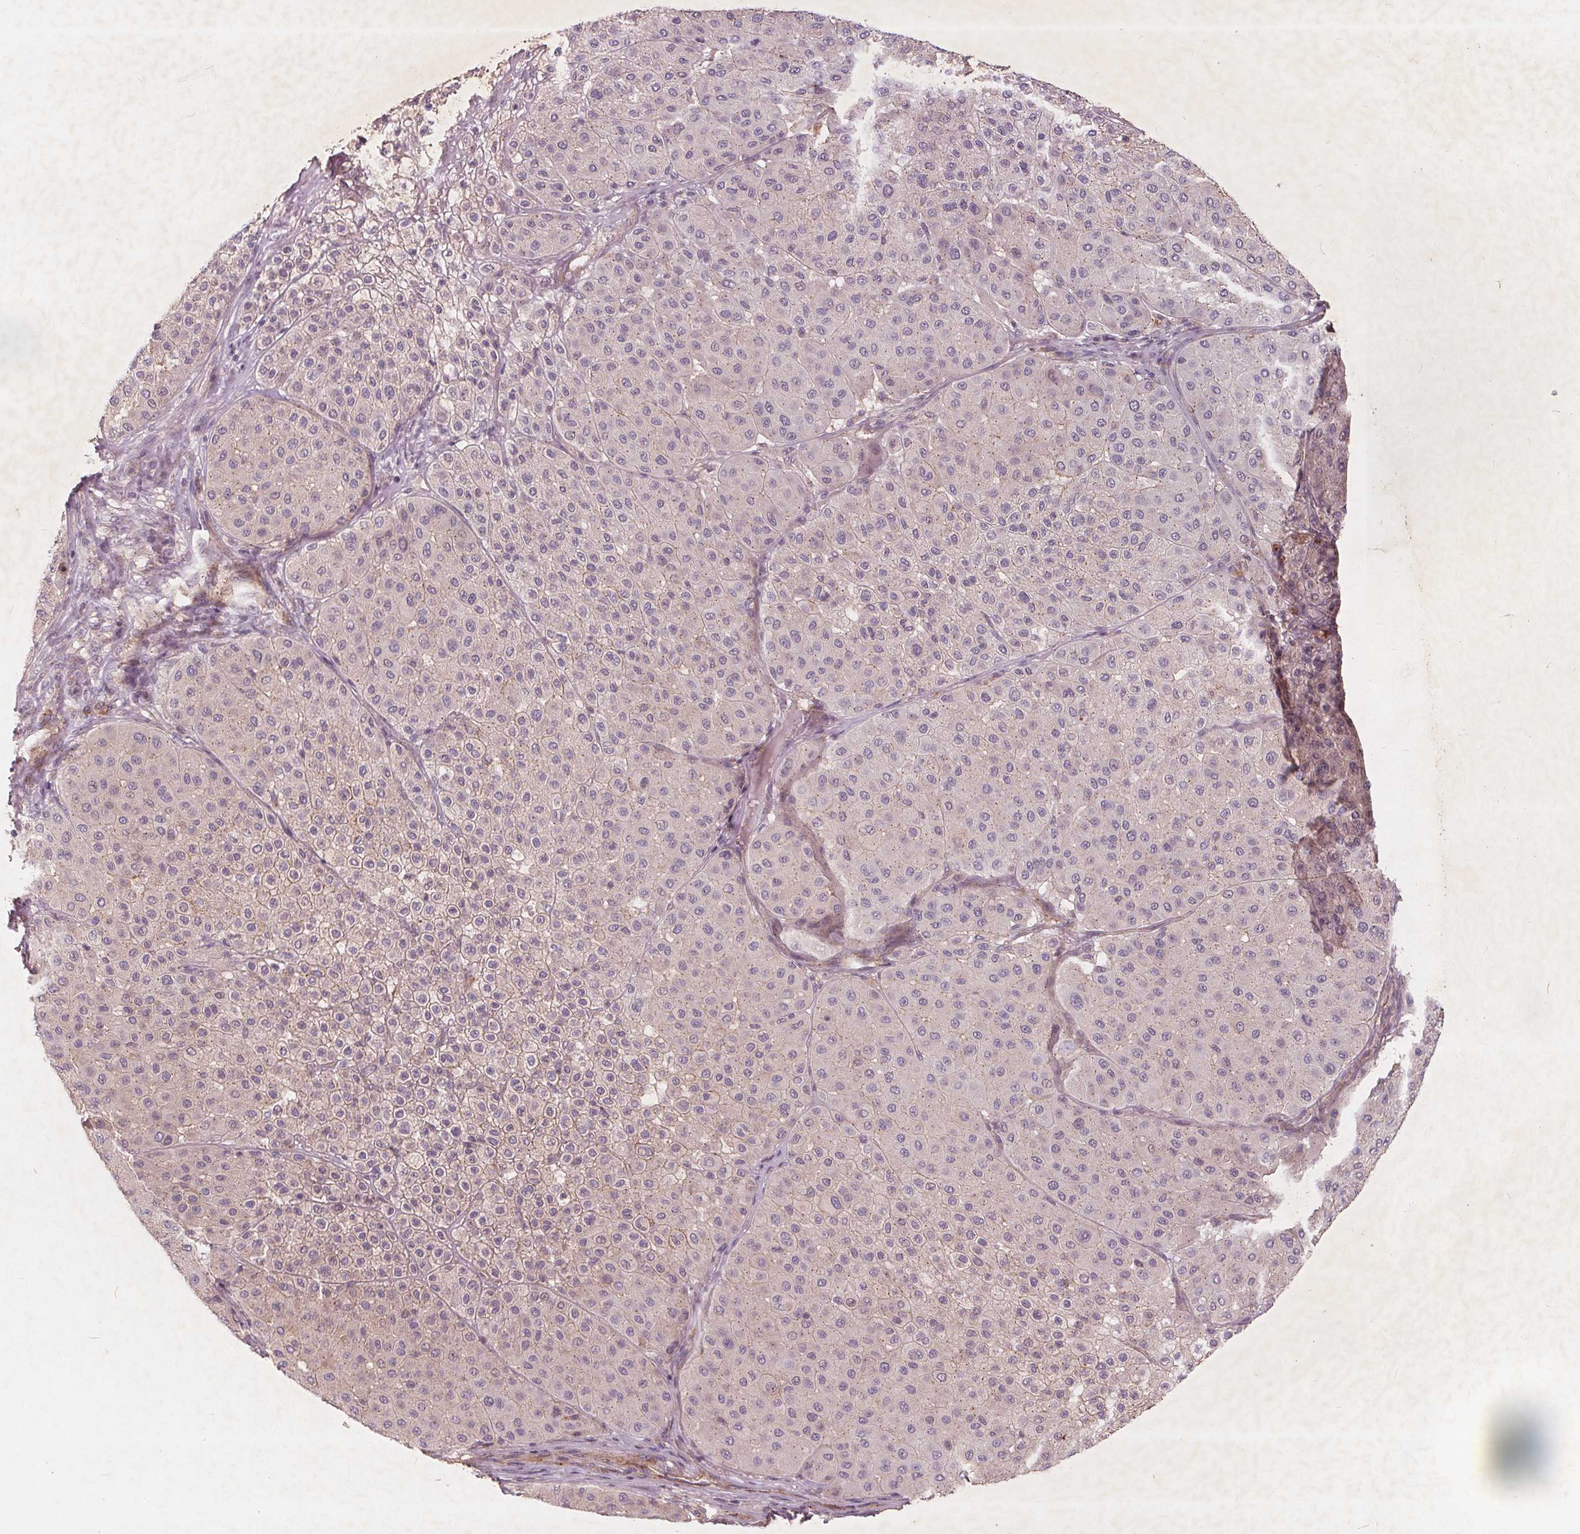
{"staining": {"intensity": "negative", "quantity": "none", "location": "none"}, "tissue": "melanoma", "cell_type": "Tumor cells", "image_type": "cancer", "snomed": [{"axis": "morphology", "description": "Malignant melanoma, Metastatic site"}, {"axis": "topography", "description": "Smooth muscle"}], "caption": "A high-resolution histopathology image shows immunohistochemistry (IHC) staining of malignant melanoma (metastatic site), which demonstrates no significant staining in tumor cells.", "gene": "CSNK1G2", "patient": {"sex": "male", "age": 41}}